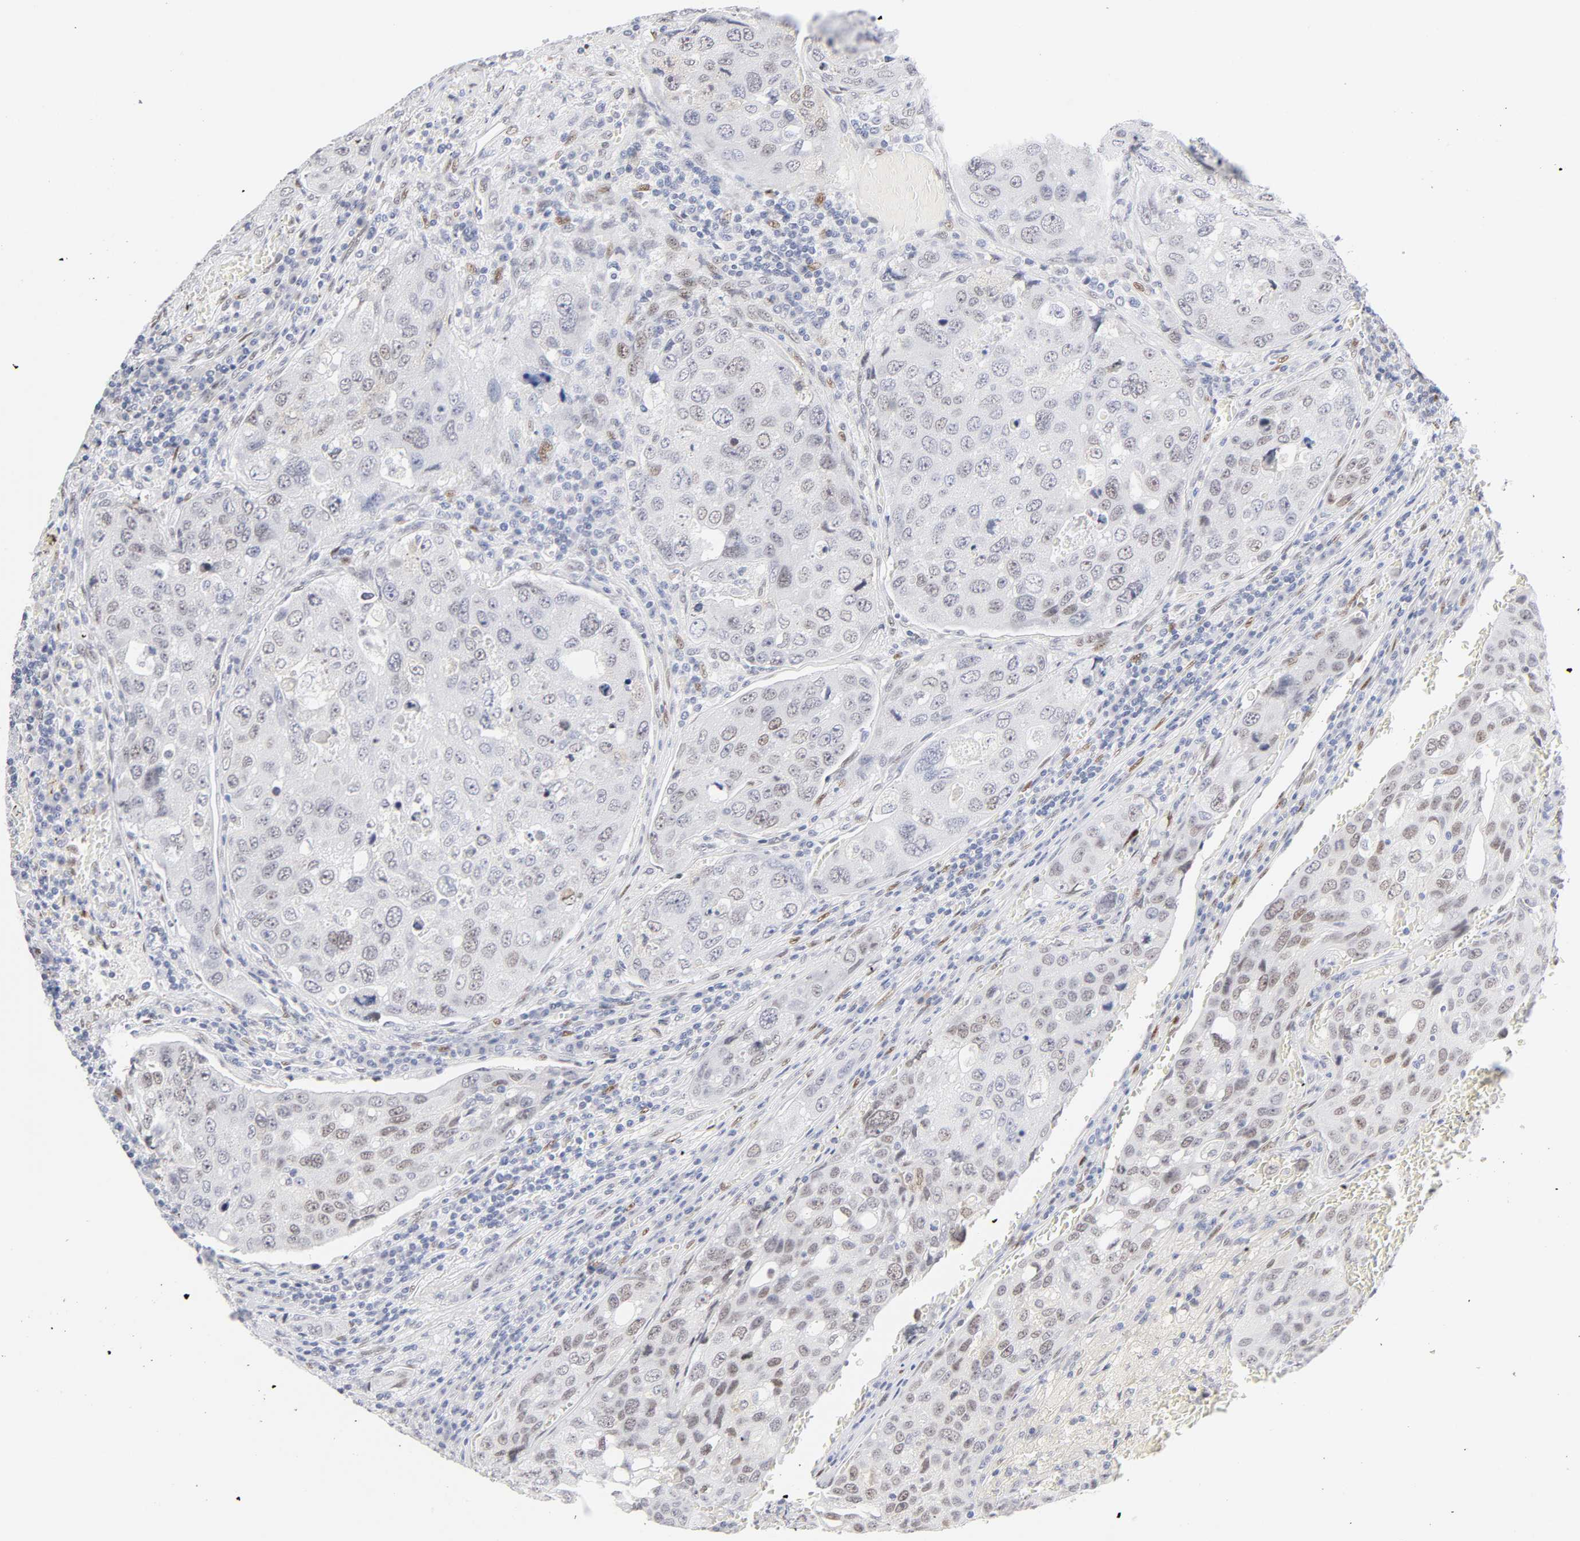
{"staining": {"intensity": "weak", "quantity": "25%-75%", "location": "nuclear"}, "tissue": "urothelial cancer", "cell_type": "Tumor cells", "image_type": "cancer", "snomed": [{"axis": "morphology", "description": "Urothelial carcinoma, High grade"}, {"axis": "topography", "description": "Lymph node"}, {"axis": "topography", "description": "Urinary bladder"}], "caption": "Immunohistochemistry of urothelial carcinoma (high-grade) shows low levels of weak nuclear staining in about 25%-75% of tumor cells.", "gene": "NFIC", "patient": {"sex": "male", "age": 51}}